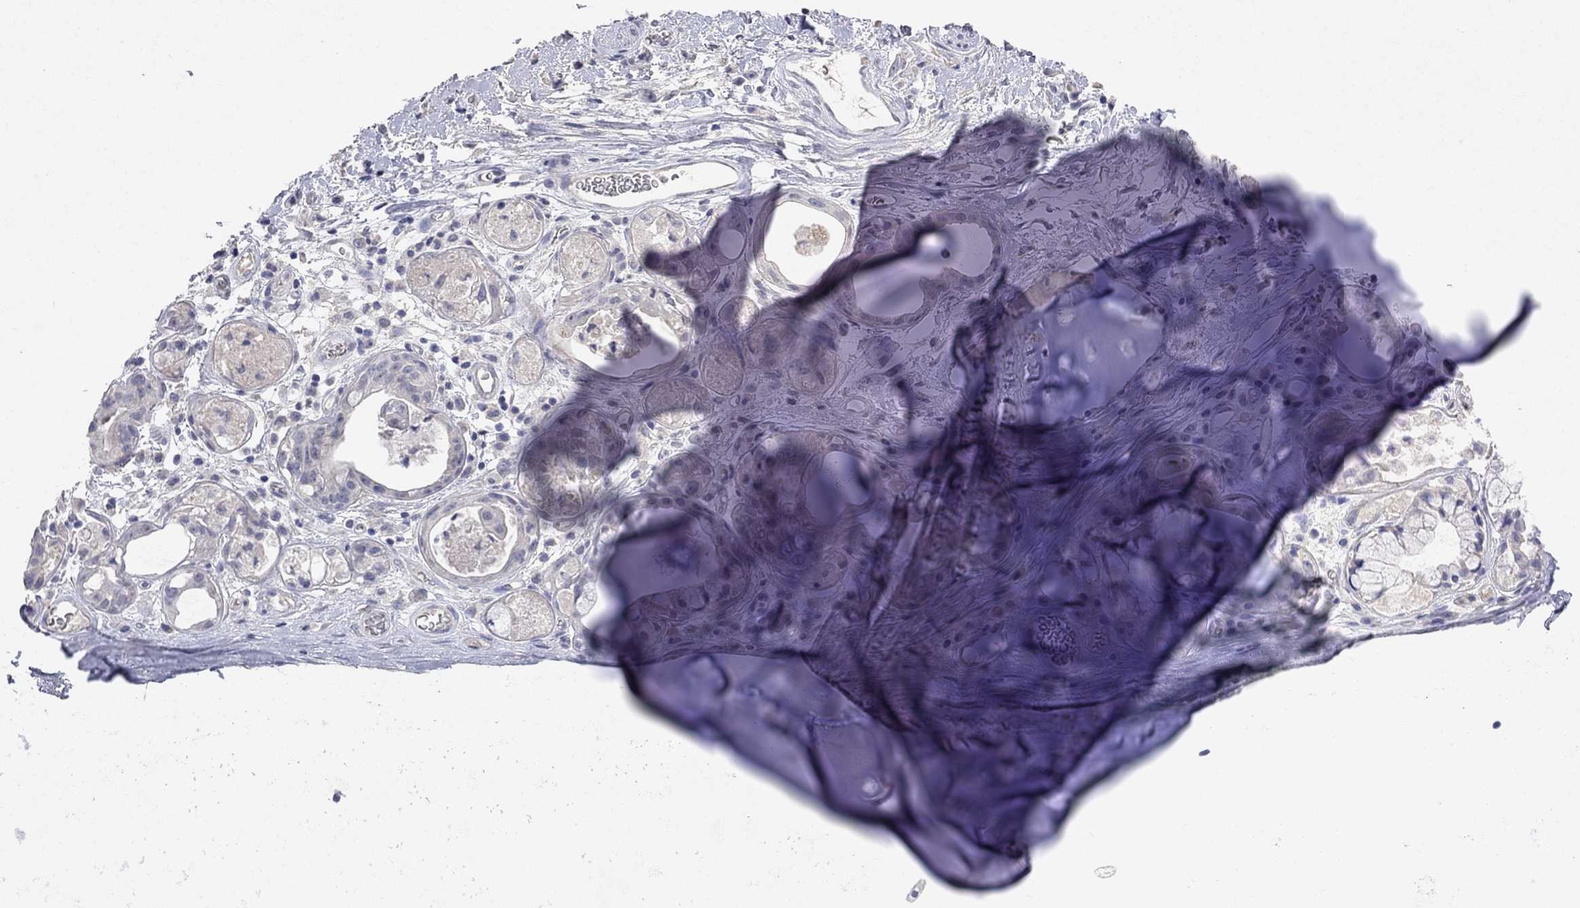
{"staining": {"intensity": "negative", "quantity": "none", "location": "none"}, "tissue": "soft tissue", "cell_type": "Fibroblasts", "image_type": "normal", "snomed": [{"axis": "morphology", "description": "Normal tissue, NOS"}, {"axis": "topography", "description": "Cartilage tissue"}], "caption": "This is an immunohistochemistry photomicrograph of benign soft tissue. There is no expression in fibroblasts.", "gene": "MMP13", "patient": {"sex": "male", "age": 81}}